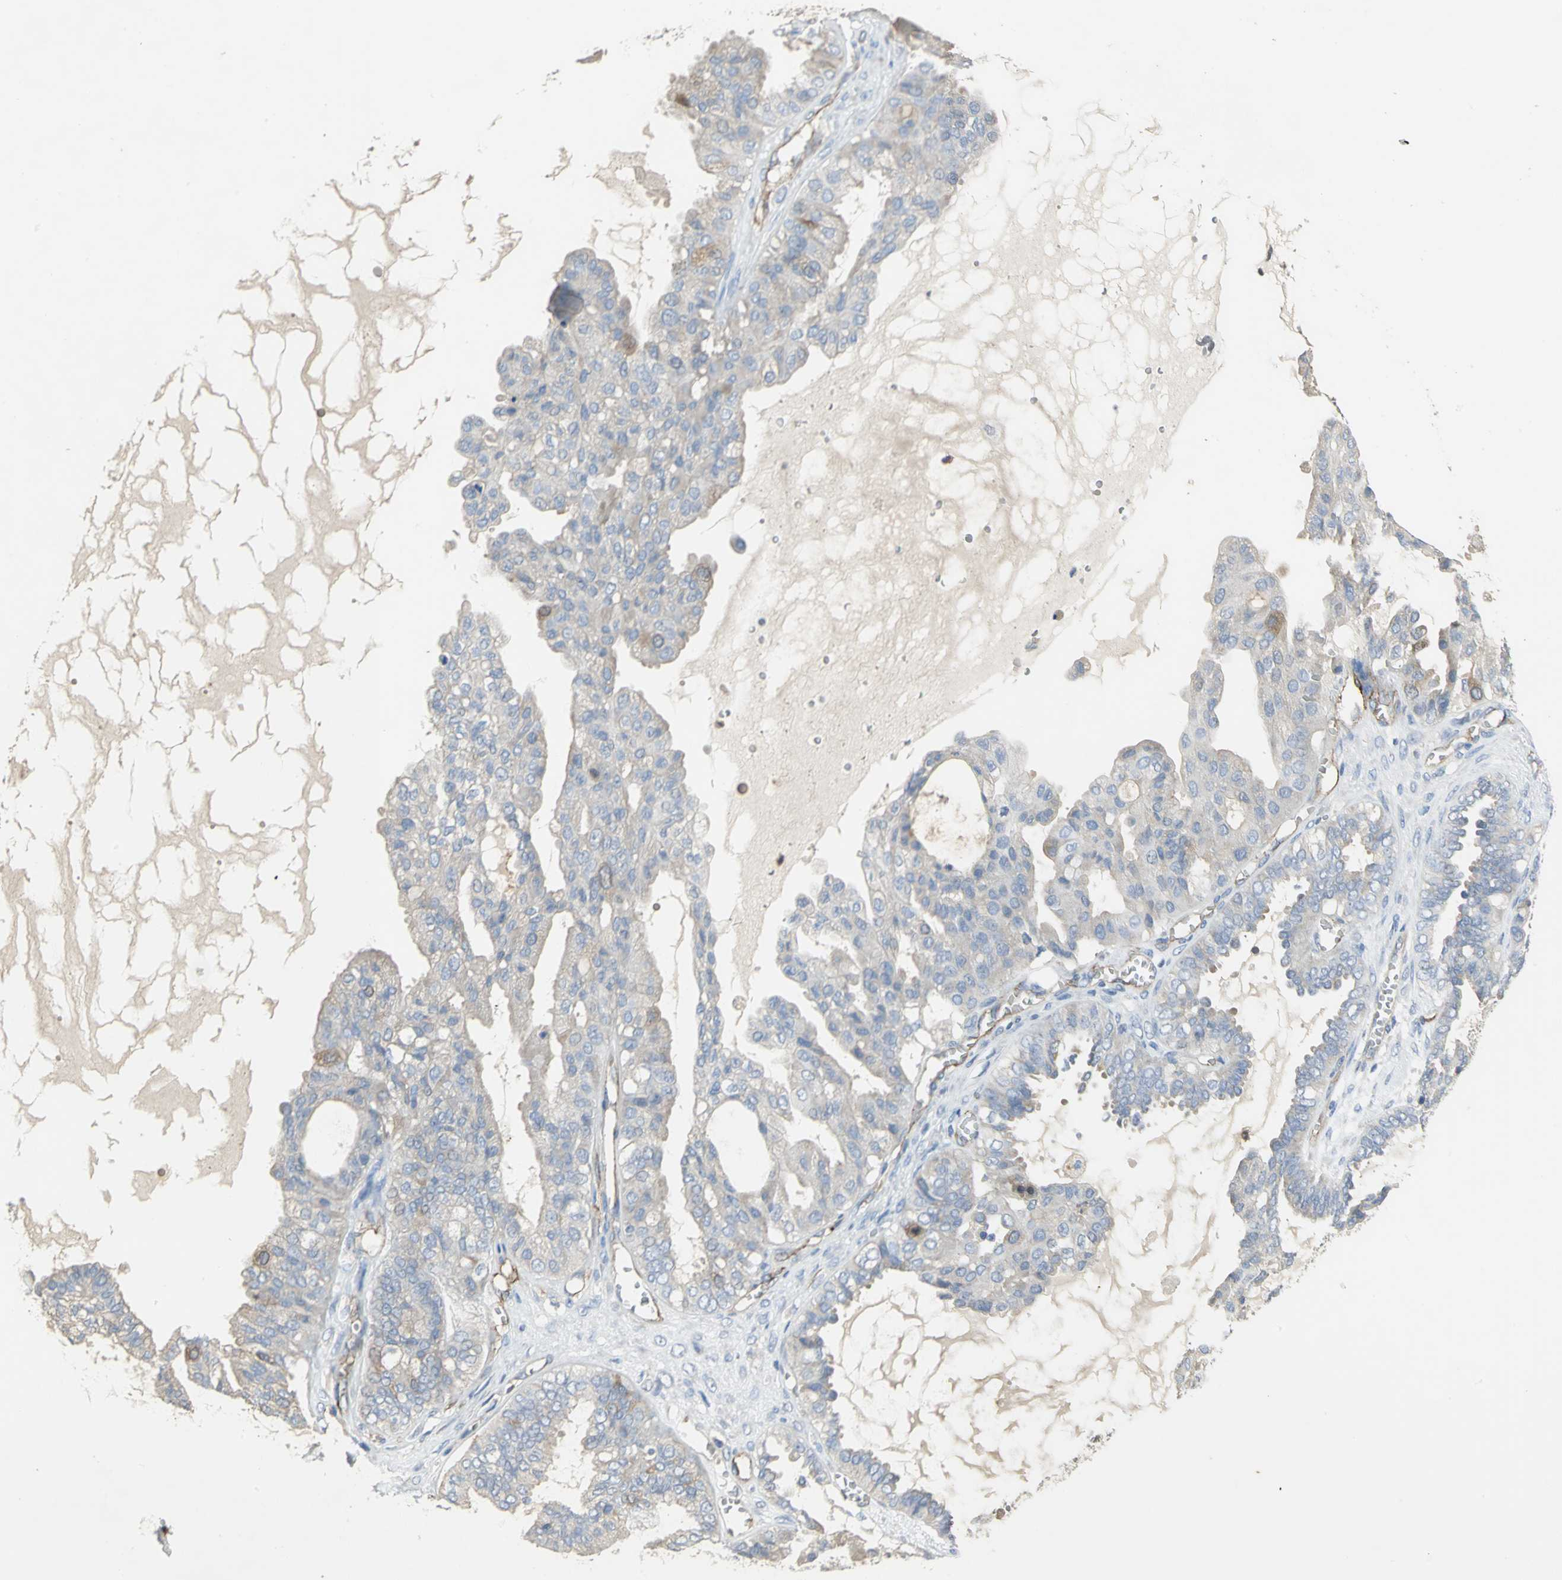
{"staining": {"intensity": "moderate", "quantity": "<25%", "location": "cytoplasmic/membranous"}, "tissue": "ovarian cancer", "cell_type": "Tumor cells", "image_type": "cancer", "snomed": [{"axis": "morphology", "description": "Carcinoma, NOS"}, {"axis": "morphology", "description": "Carcinoma, endometroid"}, {"axis": "topography", "description": "Ovary"}], "caption": "Ovarian cancer (endometroid carcinoma) stained for a protein (brown) demonstrates moderate cytoplasmic/membranous positive positivity in approximately <25% of tumor cells.", "gene": "DLGAP5", "patient": {"sex": "female", "age": 50}}